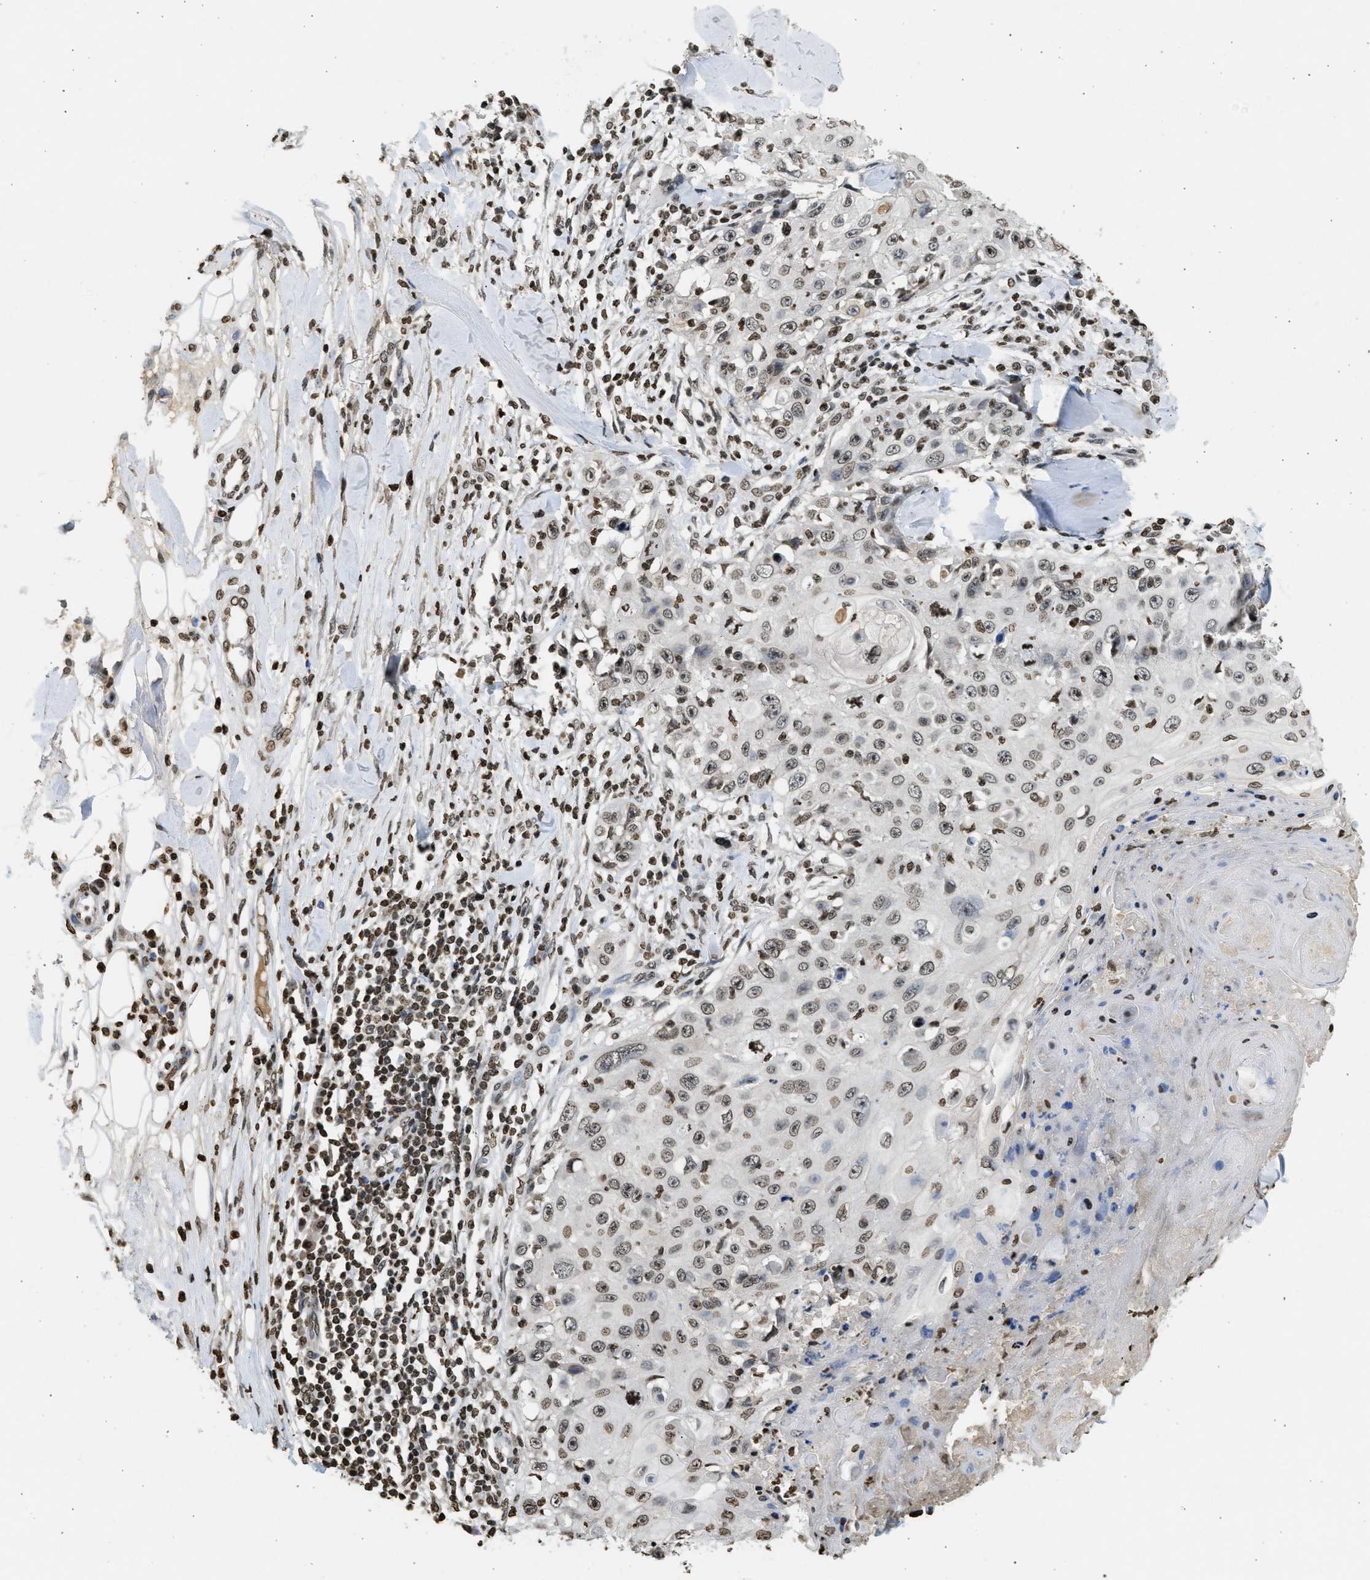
{"staining": {"intensity": "moderate", "quantity": "25%-75%", "location": "nuclear"}, "tissue": "skin cancer", "cell_type": "Tumor cells", "image_type": "cancer", "snomed": [{"axis": "morphology", "description": "Squamous cell carcinoma, NOS"}, {"axis": "topography", "description": "Skin"}], "caption": "The image shows a brown stain indicating the presence of a protein in the nuclear of tumor cells in skin squamous cell carcinoma.", "gene": "RRAGC", "patient": {"sex": "male", "age": 86}}